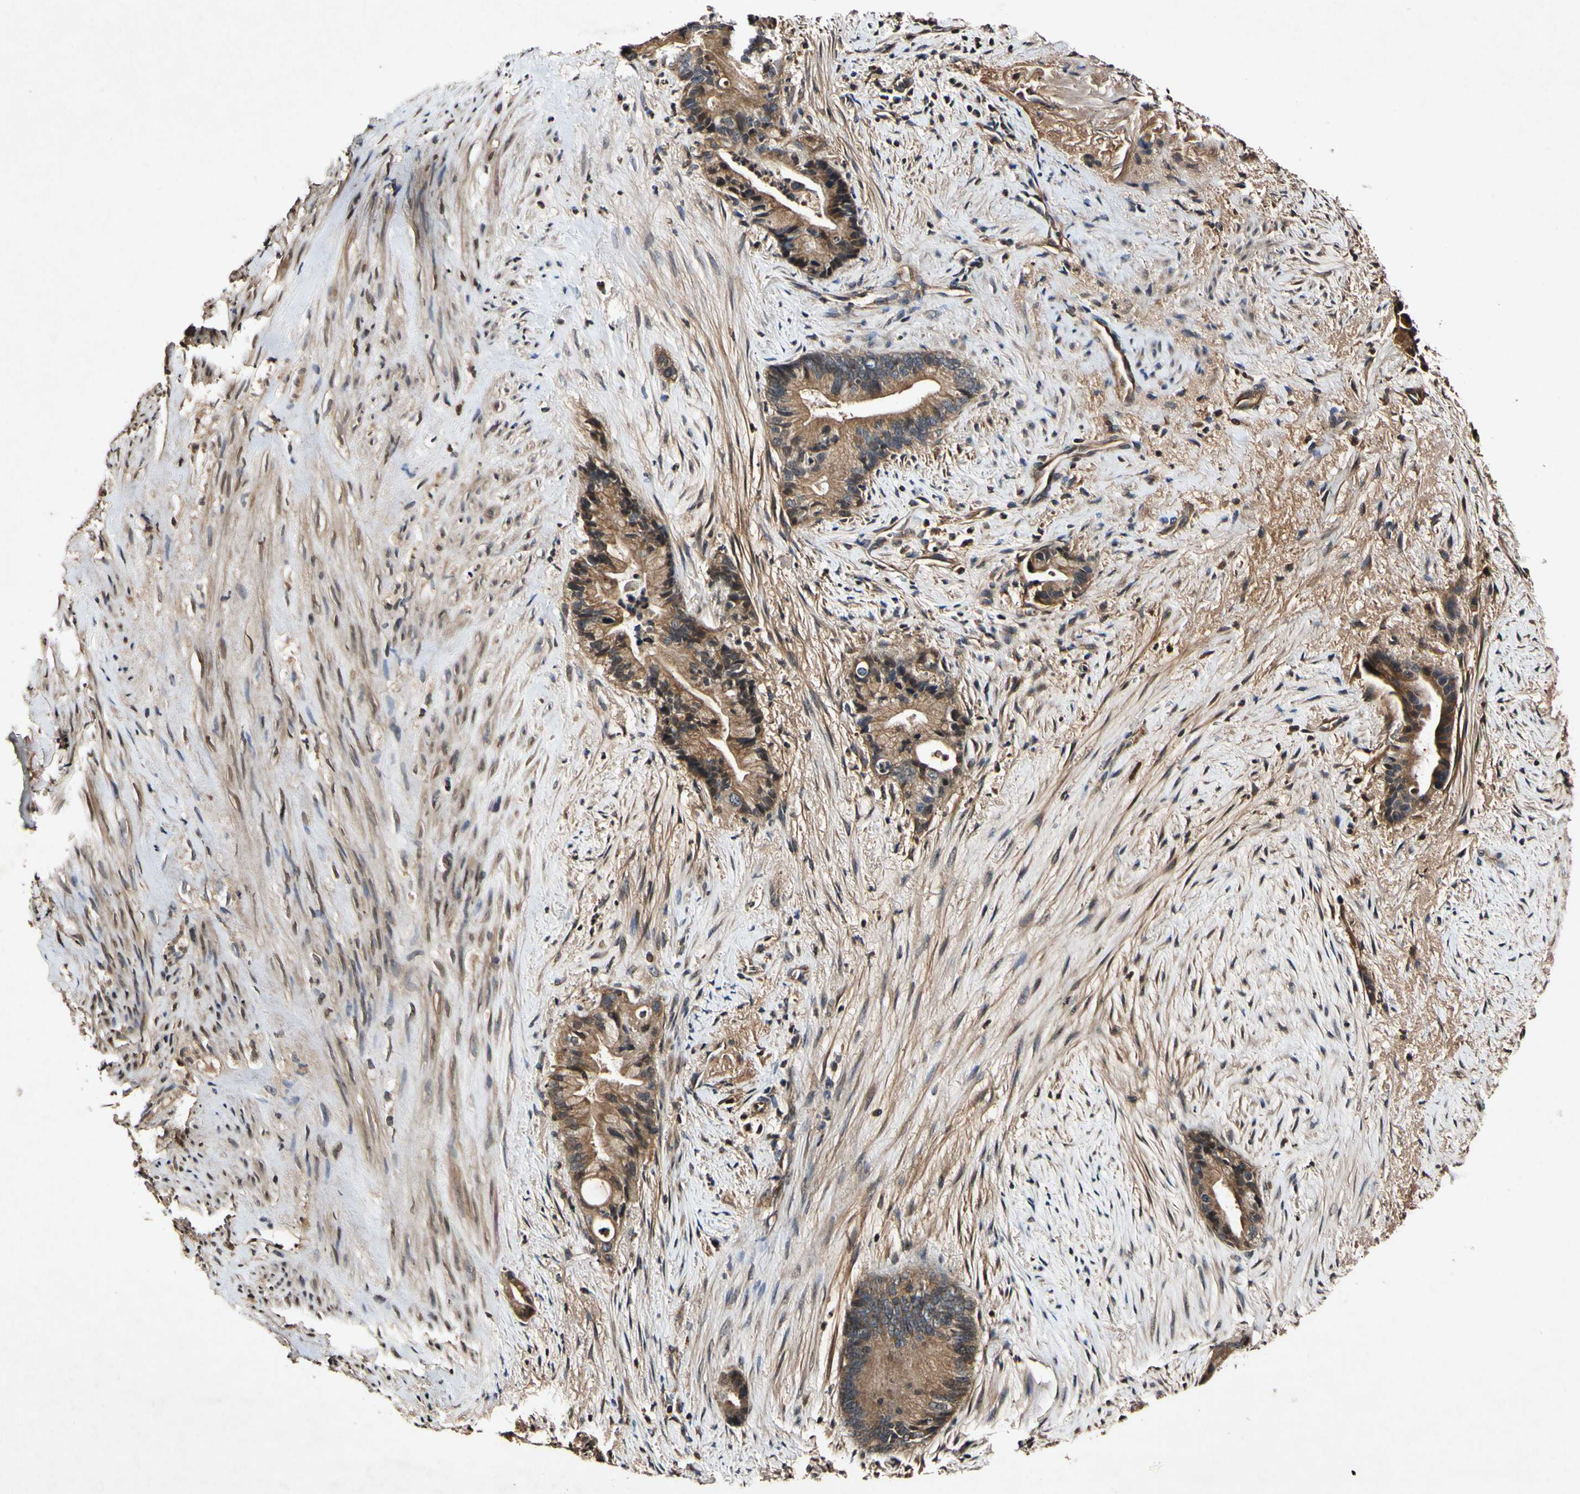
{"staining": {"intensity": "strong", "quantity": ">75%", "location": "cytoplasmic/membranous"}, "tissue": "liver cancer", "cell_type": "Tumor cells", "image_type": "cancer", "snomed": [{"axis": "morphology", "description": "Cholangiocarcinoma"}, {"axis": "topography", "description": "Liver"}], "caption": "The histopathology image displays a brown stain indicating the presence of a protein in the cytoplasmic/membranous of tumor cells in cholangiocarcinoma (liver). The staining was performed using DAB (3,3'-diaminobenzidine) to visualize the protein expression in brown, while the nuclei were stained in blue with hematoxylin (Magnification: 20x).", "gene": "PLAT", "patient": {"sex": "female", "age": 55}}